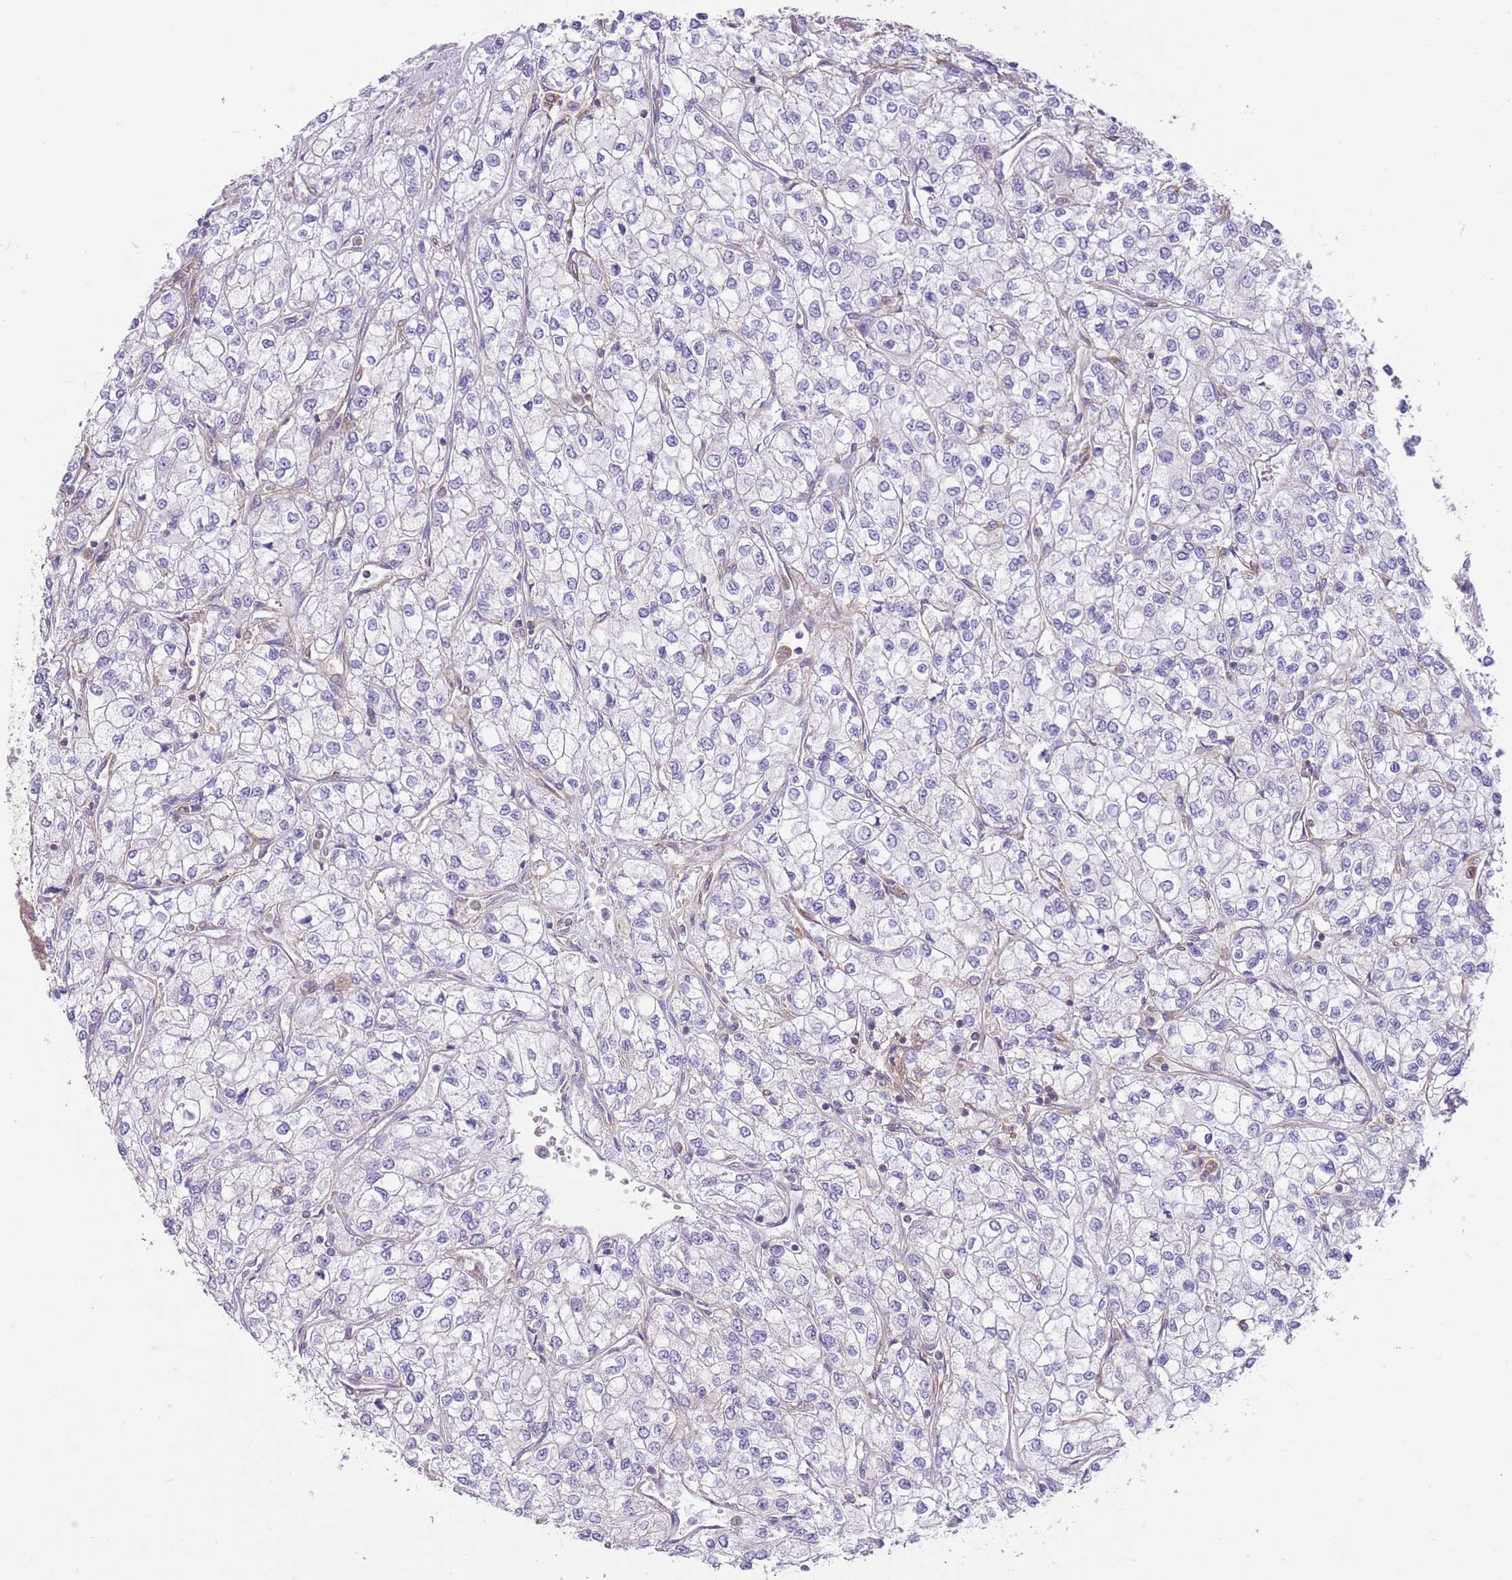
{"staining": {"intensity": "negative", "quantity": "none", "location": "none"}, "tissue": "renal cancer", "cell_type": "Tumor cells", "image_type": "cancer", "snomed": [{"axis": "morphology", "description": "Adenocarcinoma, NOS"}, {"axis": "topography", "description": "Kidney"}], "caption": "An image of human renal adenocarcinoma is negative for staining in tumor cells.", "gene": "PRKAR1A", "patient": {"sex": "male", "age": 80}}